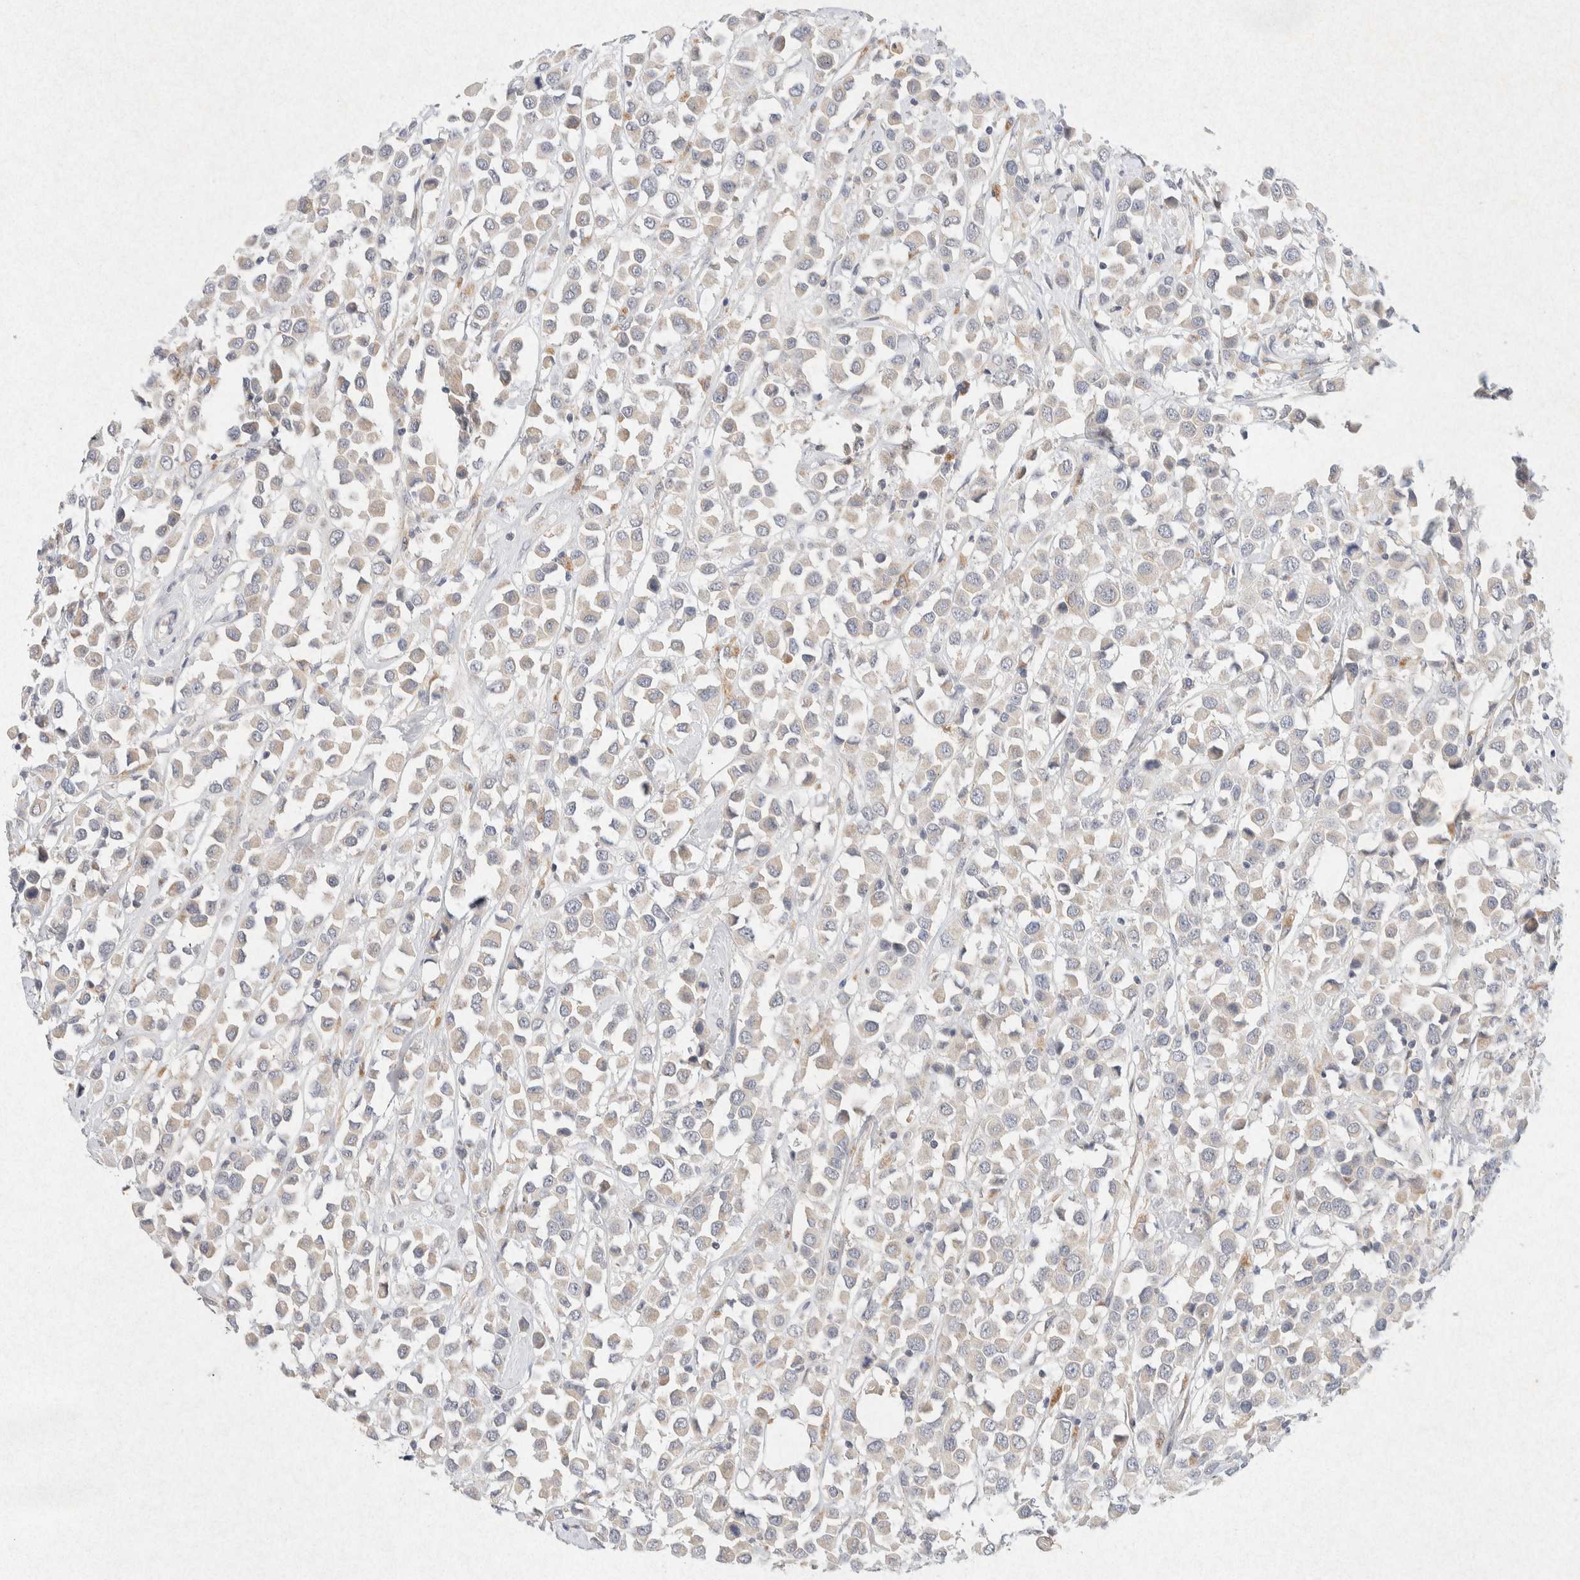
{"staining": {"intensity": "weak", "quantity": "<25%", "location": "cytoplasmic/membranous"}, "tissue": "breast cancer", "cell_type": "Tumor cells", "image_type": "cancer", "snomed": [{"axis": "morphology", "description": "Duct carcinoma"}, {"axis": "topography", "description": "Breast"}], "caption": "The micrograph shows no significant expression in tumor cells of breast intraductal carcinoma.", "gene": "GNAI1", "patient": {"sex": "female", "age": 61}}